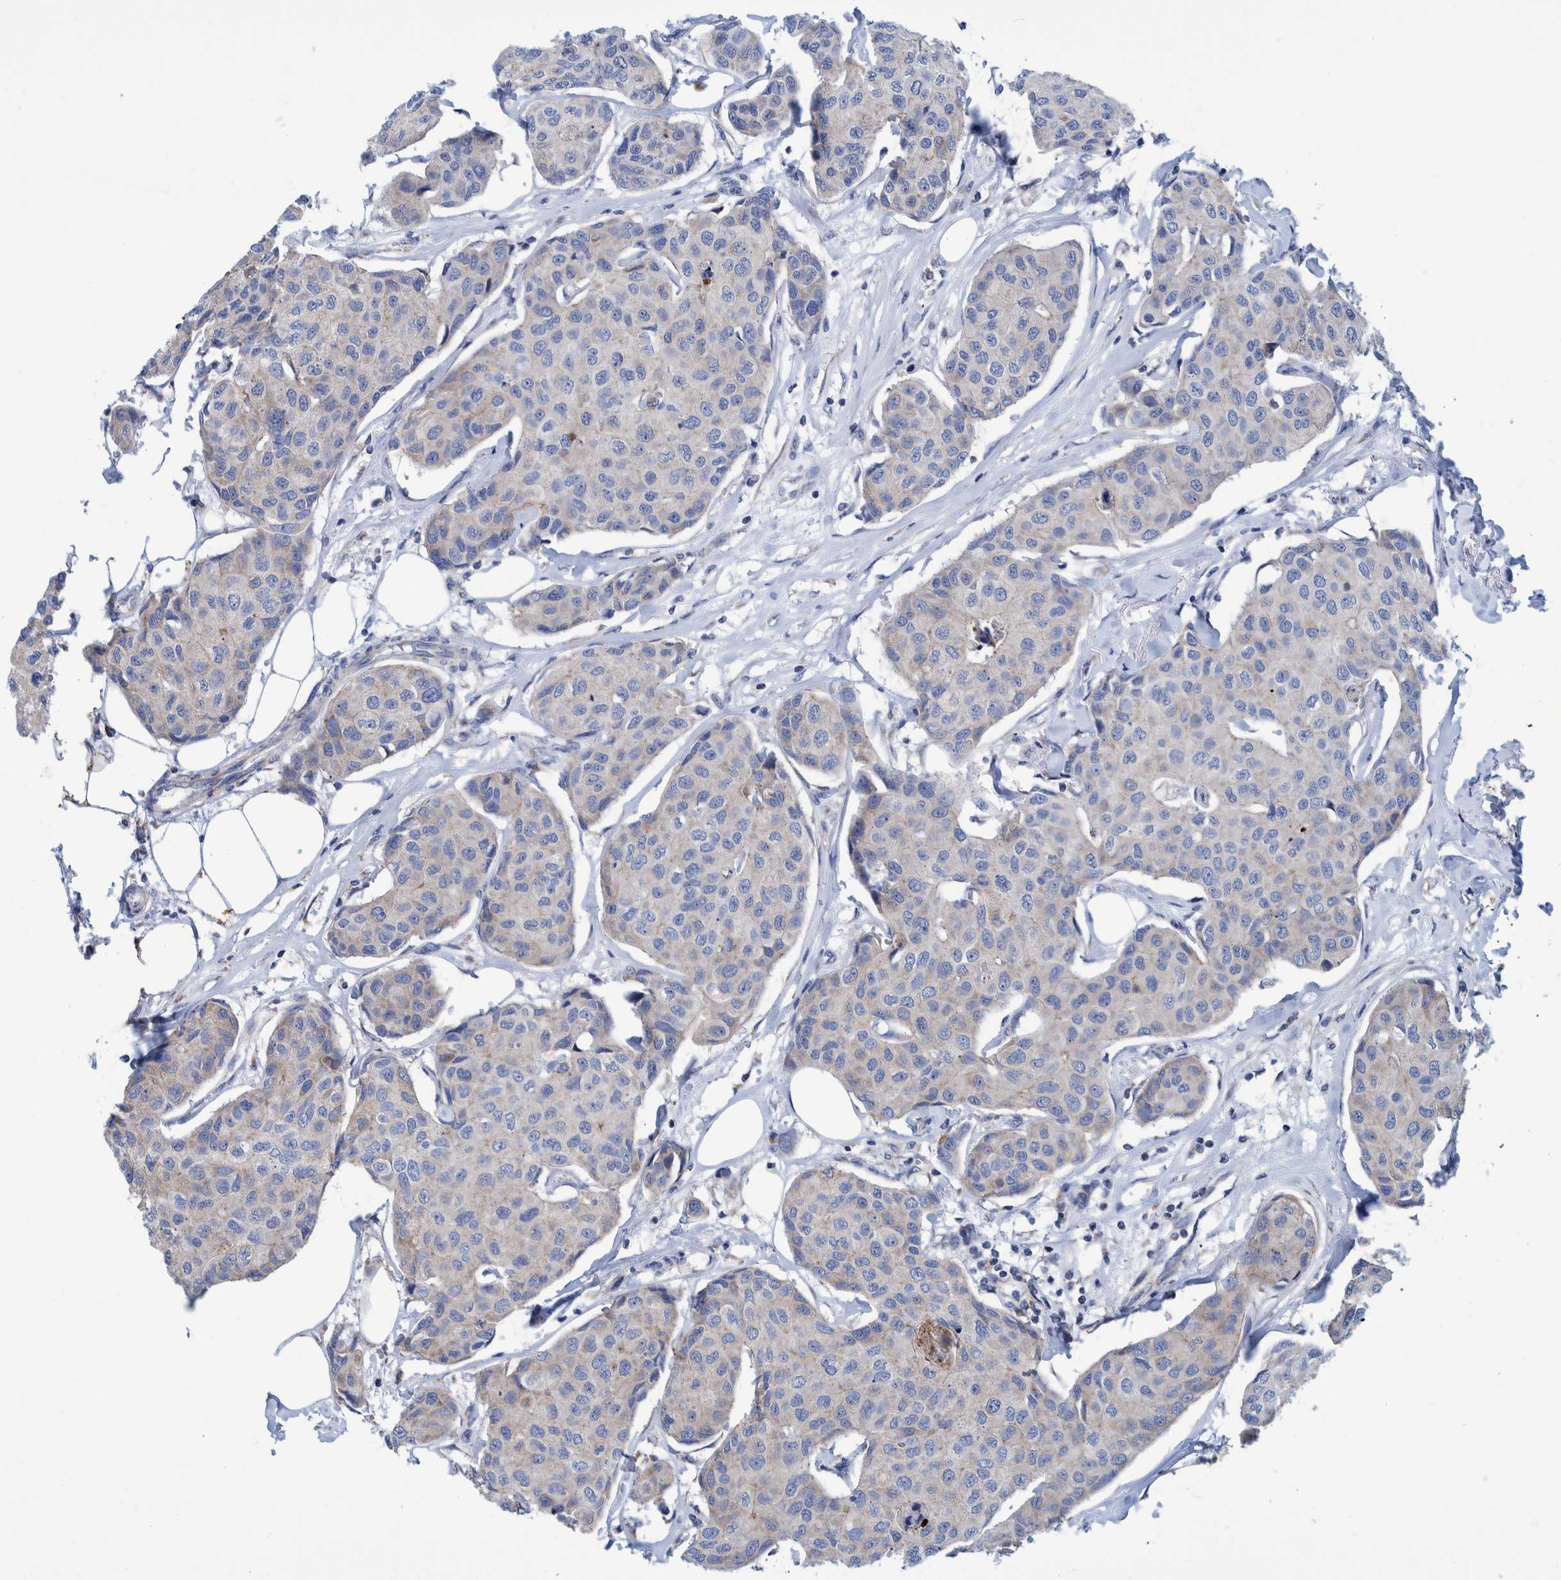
{"staining": {"intensity": "weak", "quantity": "<25%", "location": "cytoplasmic/membranous"}, "tissue": "breast cancer", "cell_type": "Tumor cells", "image_type": "cancer", "snomed": [{"axis": "morphology", "description": "Duct carcinoma"}, {"axis": "topography", "description": "Breast"}], "caption": "Photomicrograph shows no protein expression in tumor cells of breast invasive ductal carcinoma tissue.", "gene": "BZW2", "patient": {"sex": "female", "age": 80}}